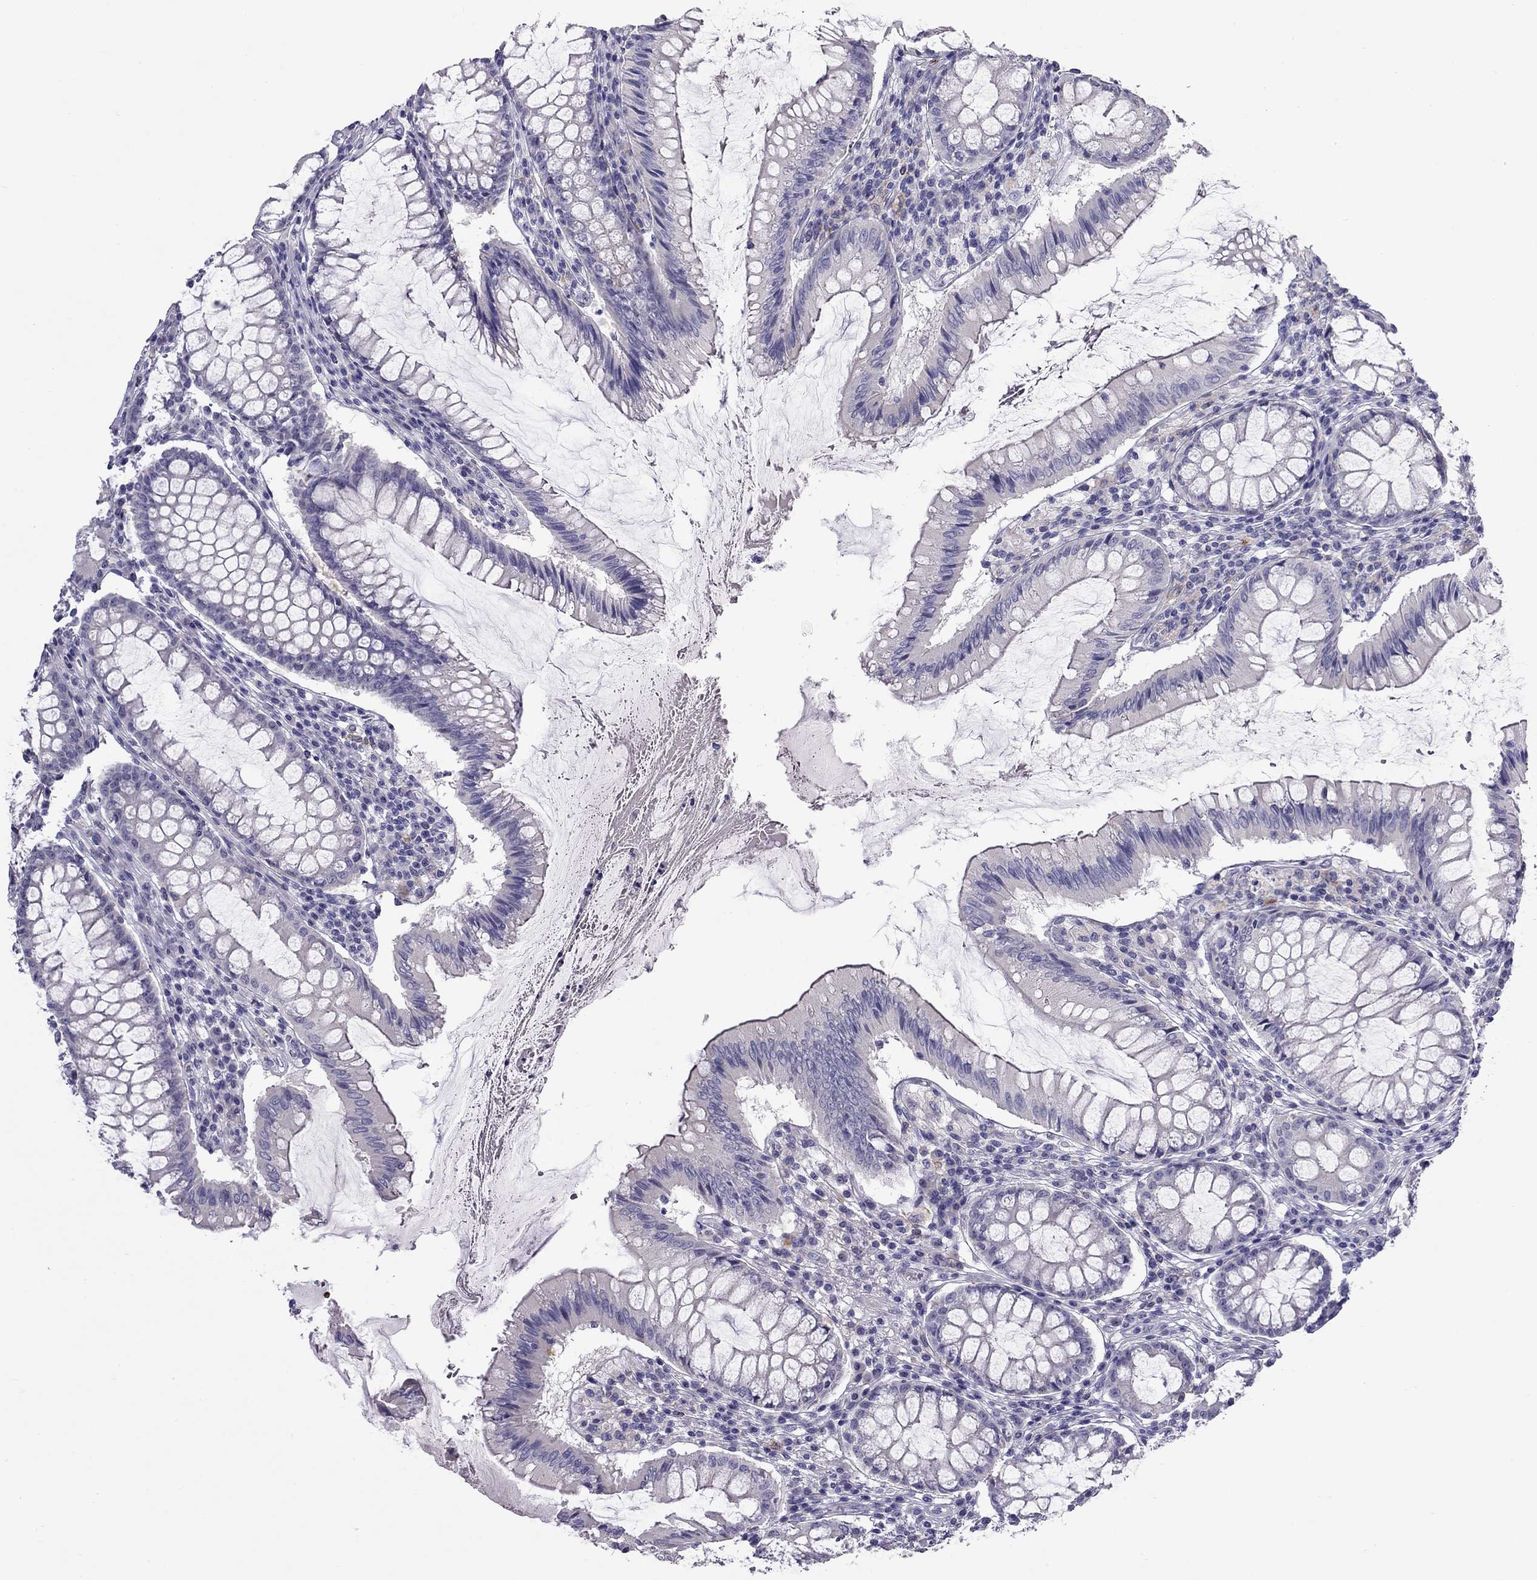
{"staining": {"intensity": "negative", "quantity": "none", "location": "none"}, "tissue": "colorectal cancer", "cell_type": "Tumor cells", "image_type": "cancer", "snomed": [{"axis": "morphology", "description": "Adenocarcinoma, NOS"}, {"axis": "topography", "description": "Colon"}], "caption": "Image shows no significant protein positivity in tumor cells of colorectal cancer.", "gene": "CPNE4", "patient": {"sex": "female", "age": 70}}